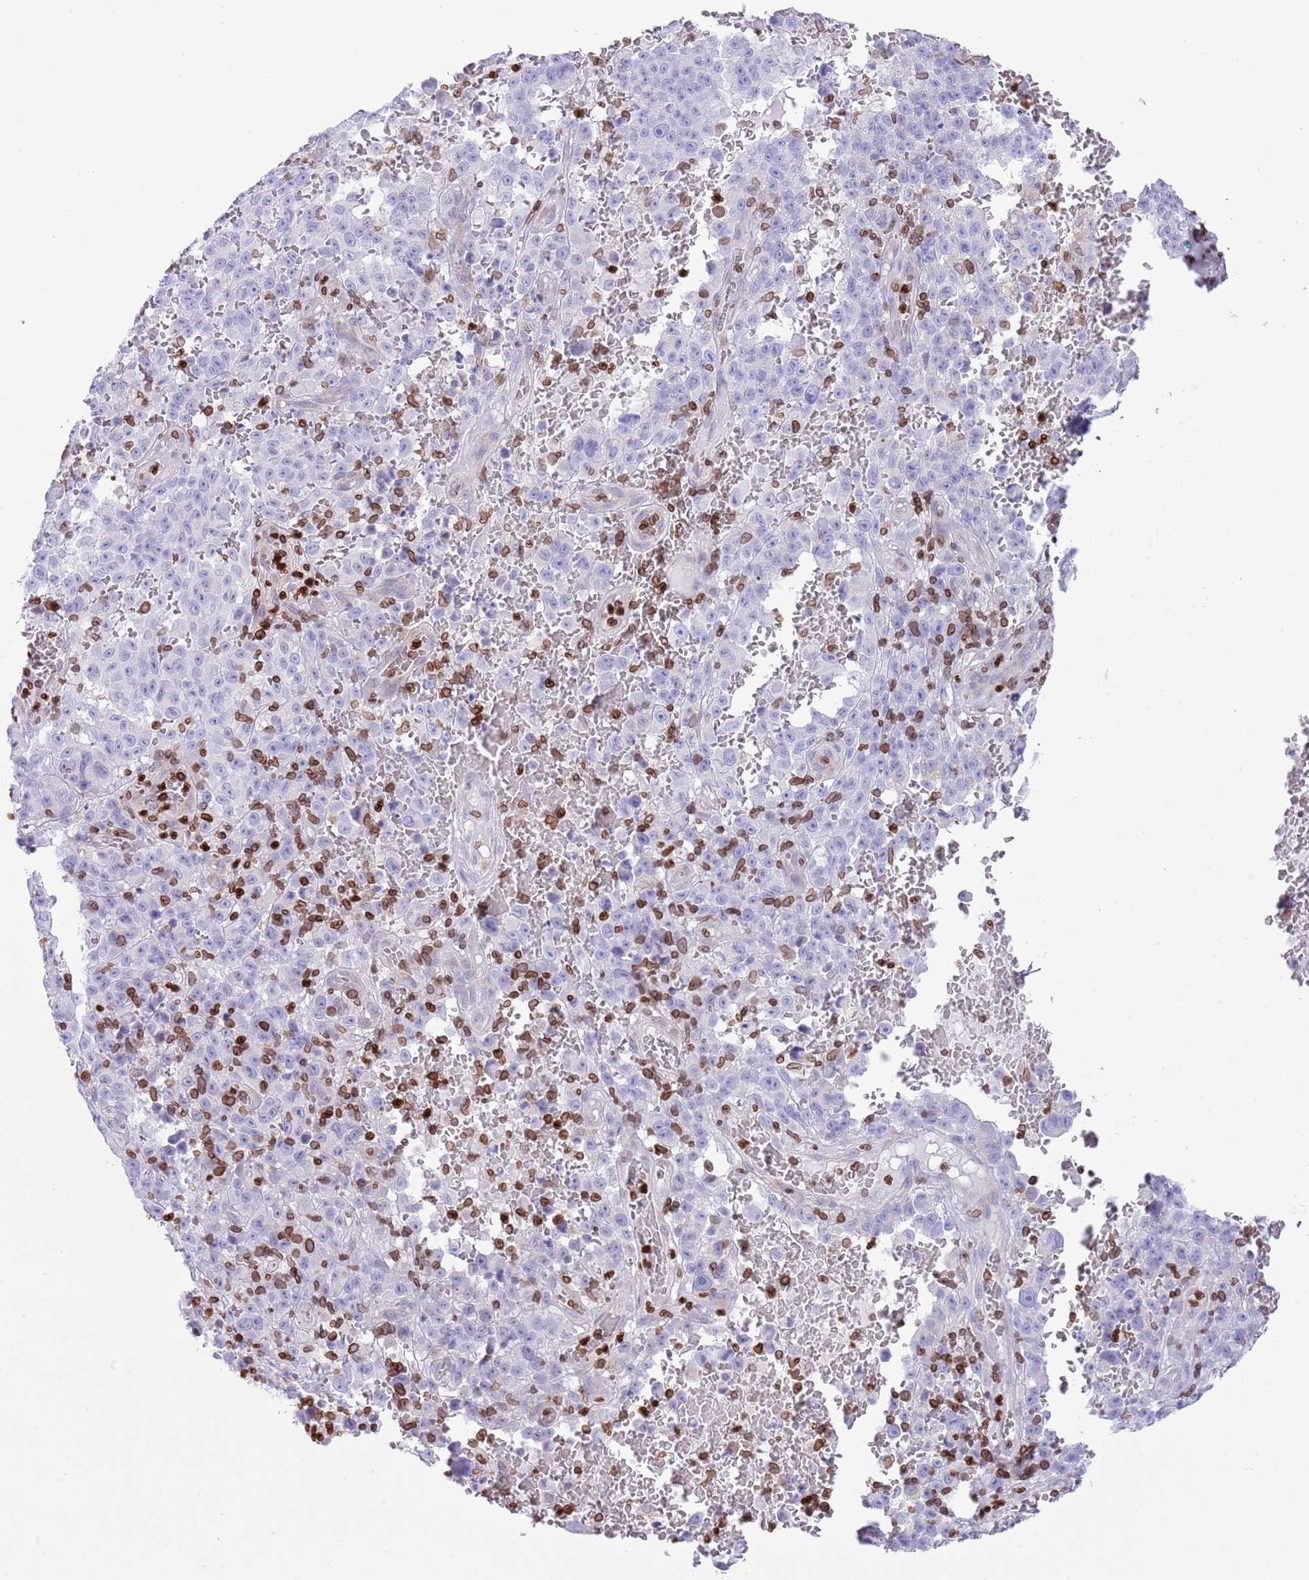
{"staining": {"intensity": "negative", "quantity": "none", "location": "none"}, "tissue": "melanoma", "cell_type": "Tumor cells", "image_type": "cancer", "snomed": [{"axis": "morphology", "description": "Malignant melanoma, NOS"}, {"axis": "topography", "description": "Skin"}], "caption": "Tumor cells show no significant protein positivity in melanoma. (DAB (3,3'-diaminobenzidine) immunohistochemistry (IHC) visualized using brightfield microscopy, high magnification).", "gene": "LBR", "patient": {"sex": "female", "age": 82}}